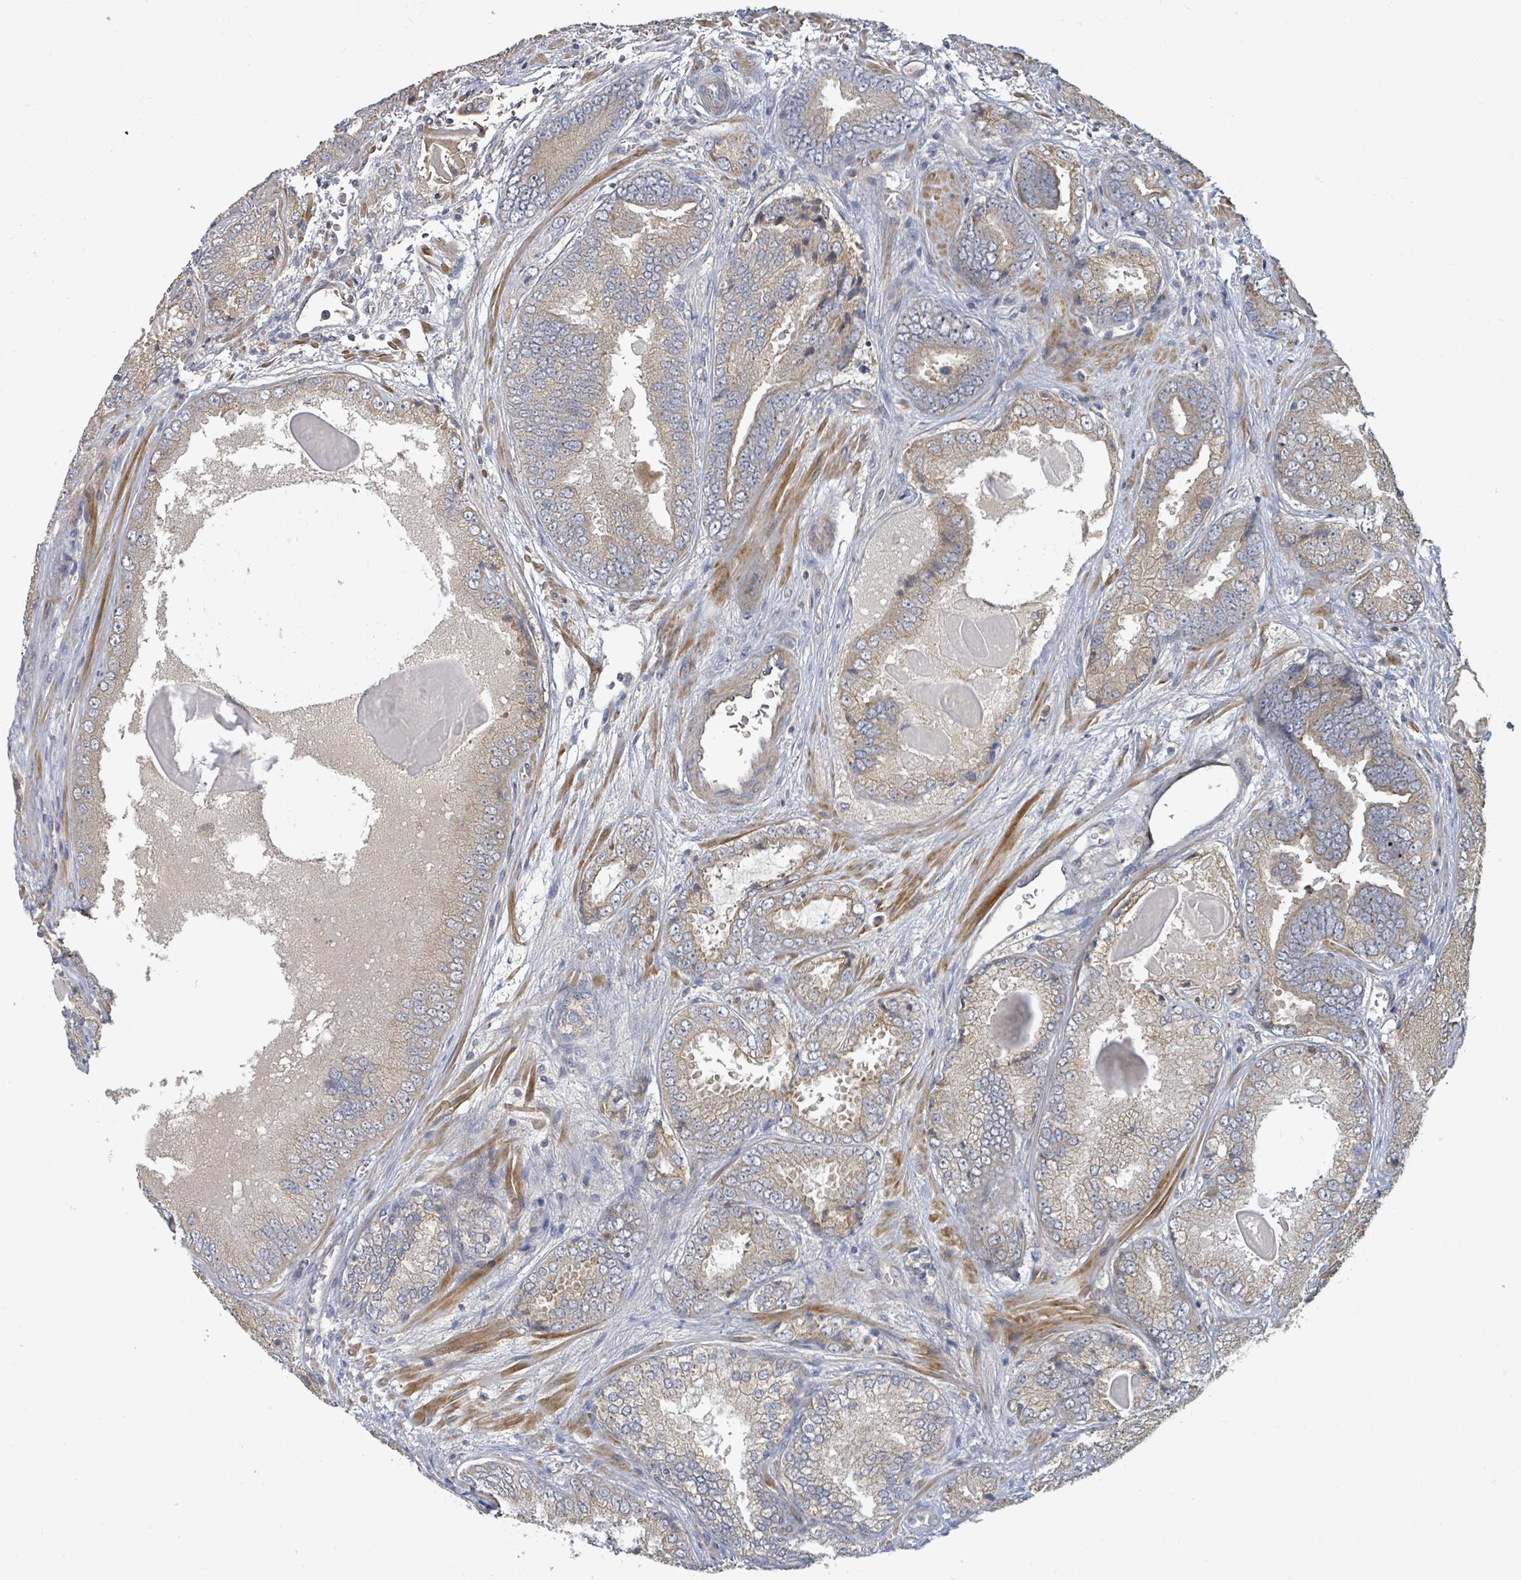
{"staining": {"intensity": "weak", "quantity": ">75%", "location": "cytoplasmic/membranous"}, "tissue": "prostate cancer", "cell_type": "Tumor cells", "image_type": "cancer", "snomed": [{"axis": "morphology", "description": "Adenocarcinoma, High grade"}, {"axis": "topography", "description": "Prostate"}], "caption": "The immunohistochemical stain shows weak cytoplasmic/membranous expression in tumor cells of prostate adenocarcinoma (high-grade) tissue. (DAB (3,3'-diaminobenzidine) = brown stain, brightfield microscopy at high magnification).", "gene": "STARD4", "patient": {"sex": "male", "age": 63}}